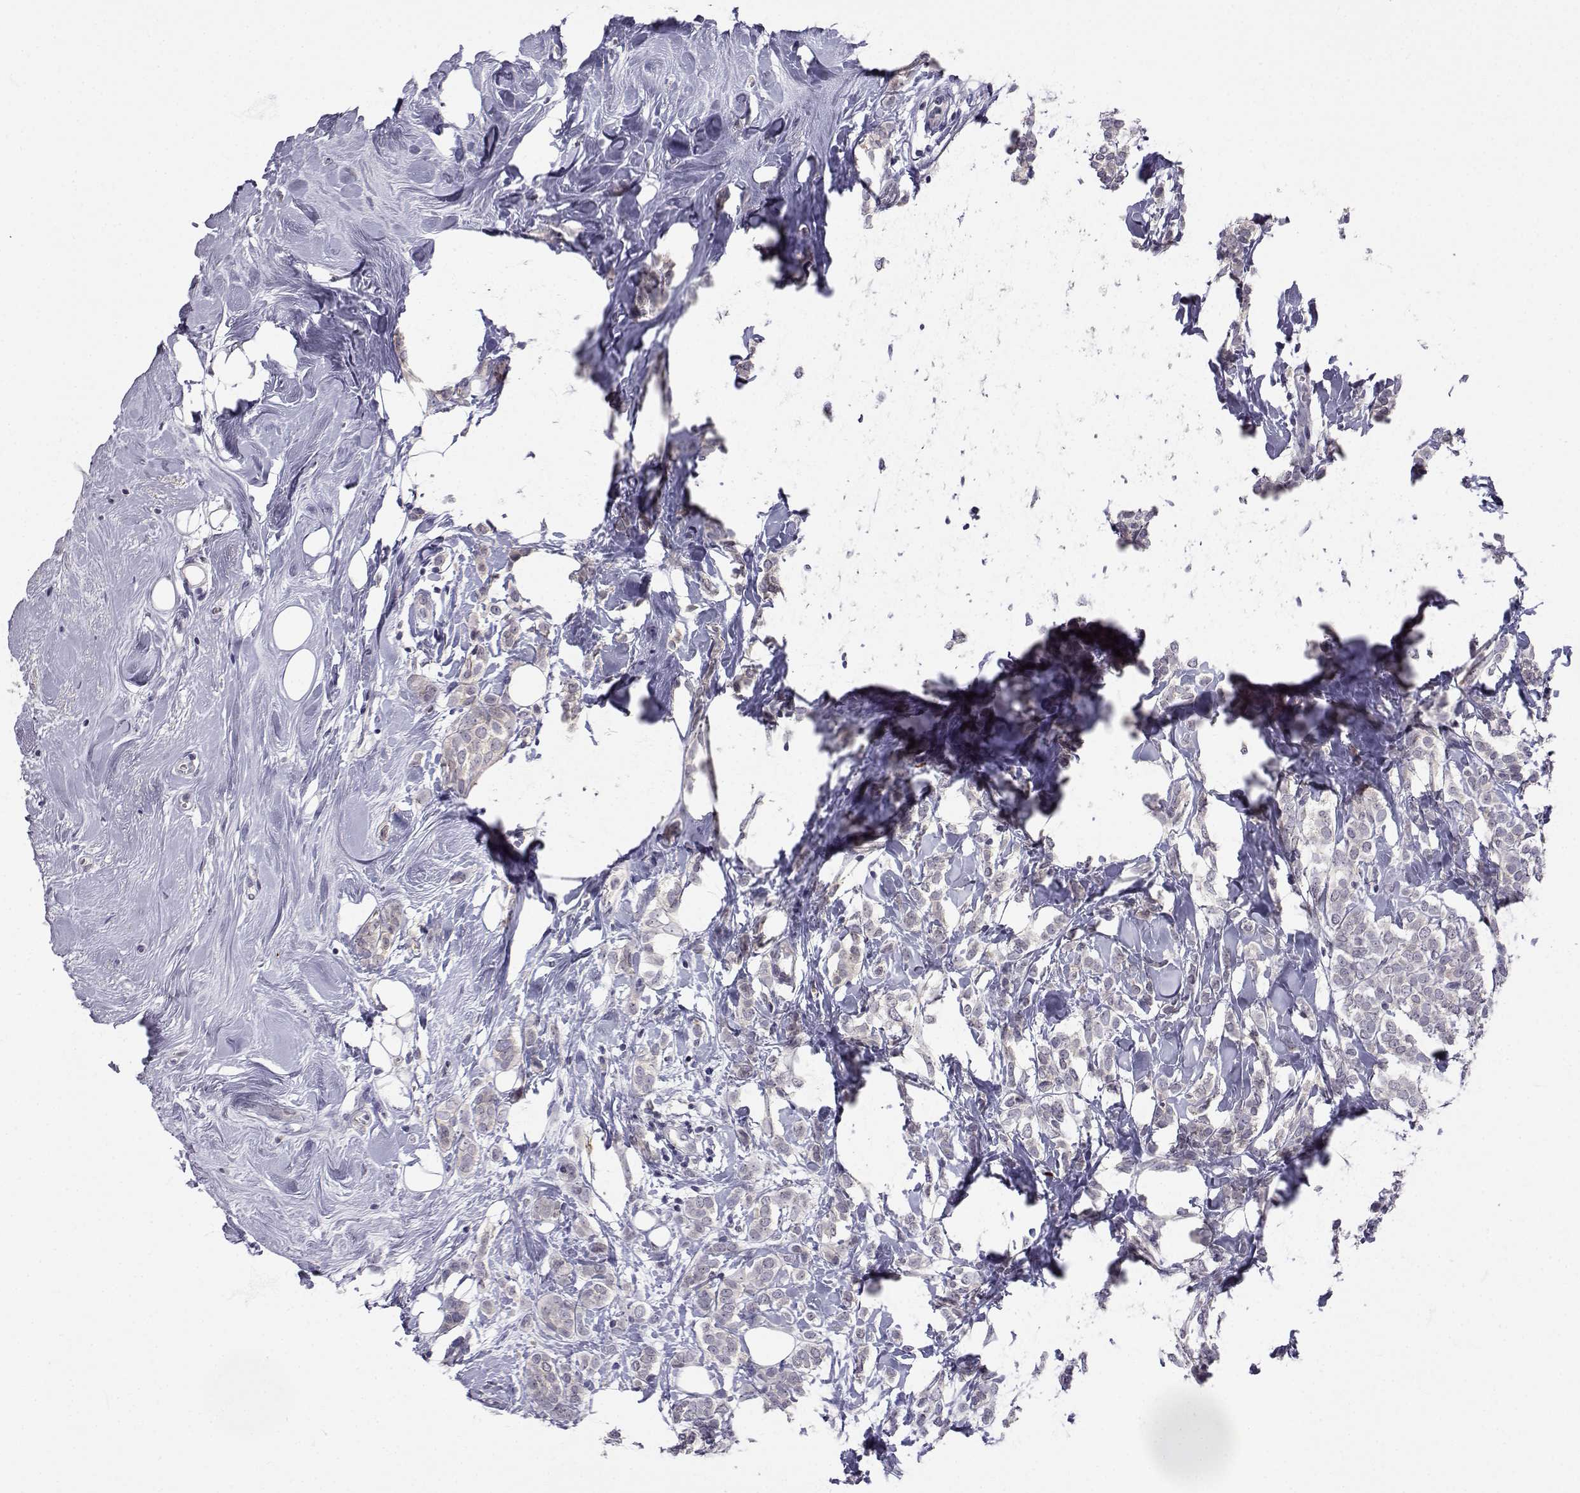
{"staining": {"intensity": "negative", "quantity": "none", "location": "none"}, "tissue": "breast cancer", "cell_type": "Tumor cells", "image_type": "cancer", "snomed": [{"axis": "morphology", "description": "Lobular carcinoma"}, {"axis": "topography", "description": "Breast"}], "caption": "Immunohistochemical staining of human breast lobular carcinoma exhibits no significant staining in tumor cells.", "gene": "SLC6A3", "patient": {"sex": "female", "age": 49}}